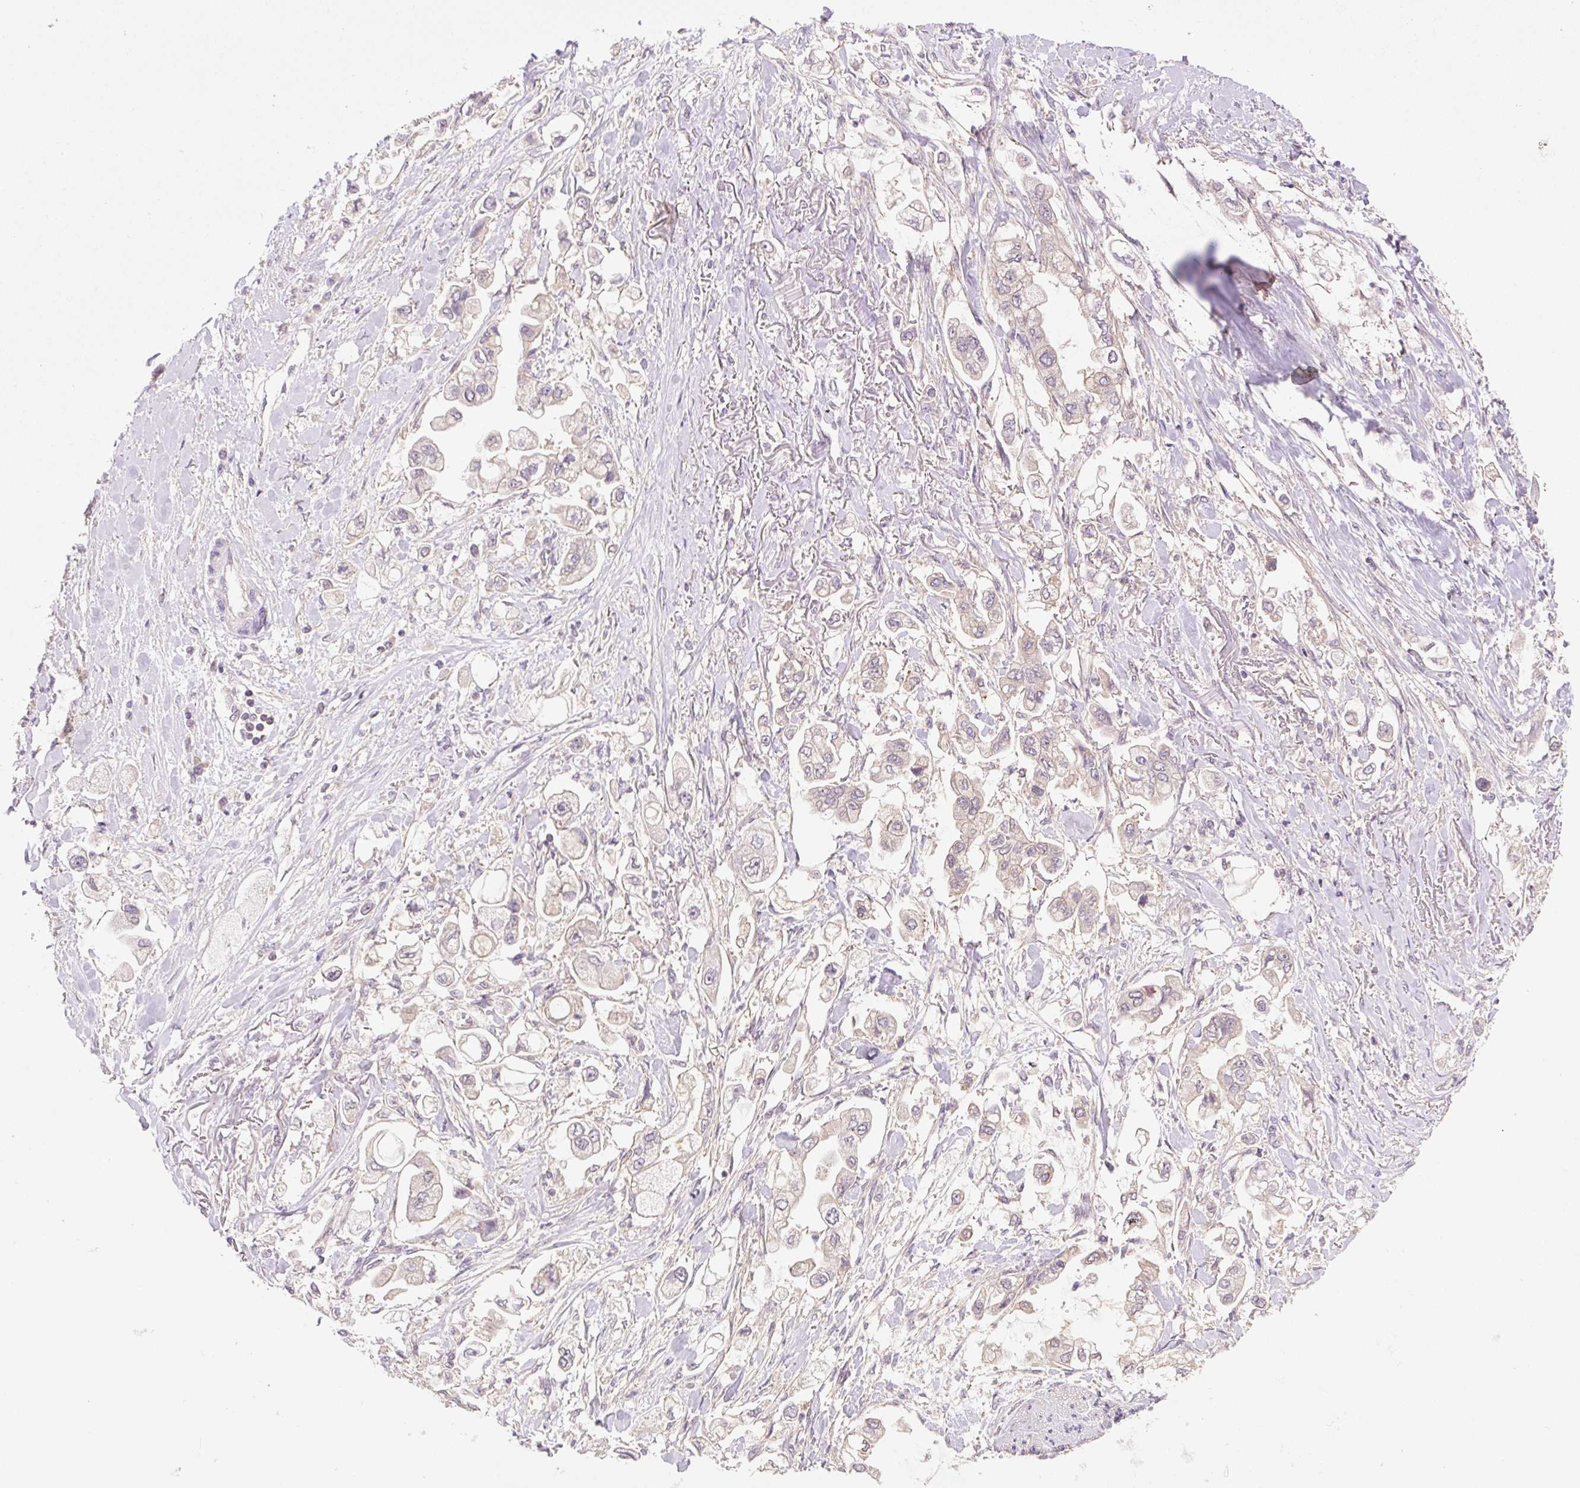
{"staining": {"intensity": "negative", "quantity": "none", "location": "none"}, "tissue": "stomach cancer", "cell_type": "Tumor cells", "image_type": "cancer", "snomed": [{"axis": "morphology", "description": "Adenocarcinoma, NOS"}, {"axis": "topography", "description": "Stomach"}], "caption": "Histopathology image shows no significant protein staining in tumor cells of adenocarcinoma (stomach).", "gene": "COX8A", "patient": {"sex": "male", "age": 62}}